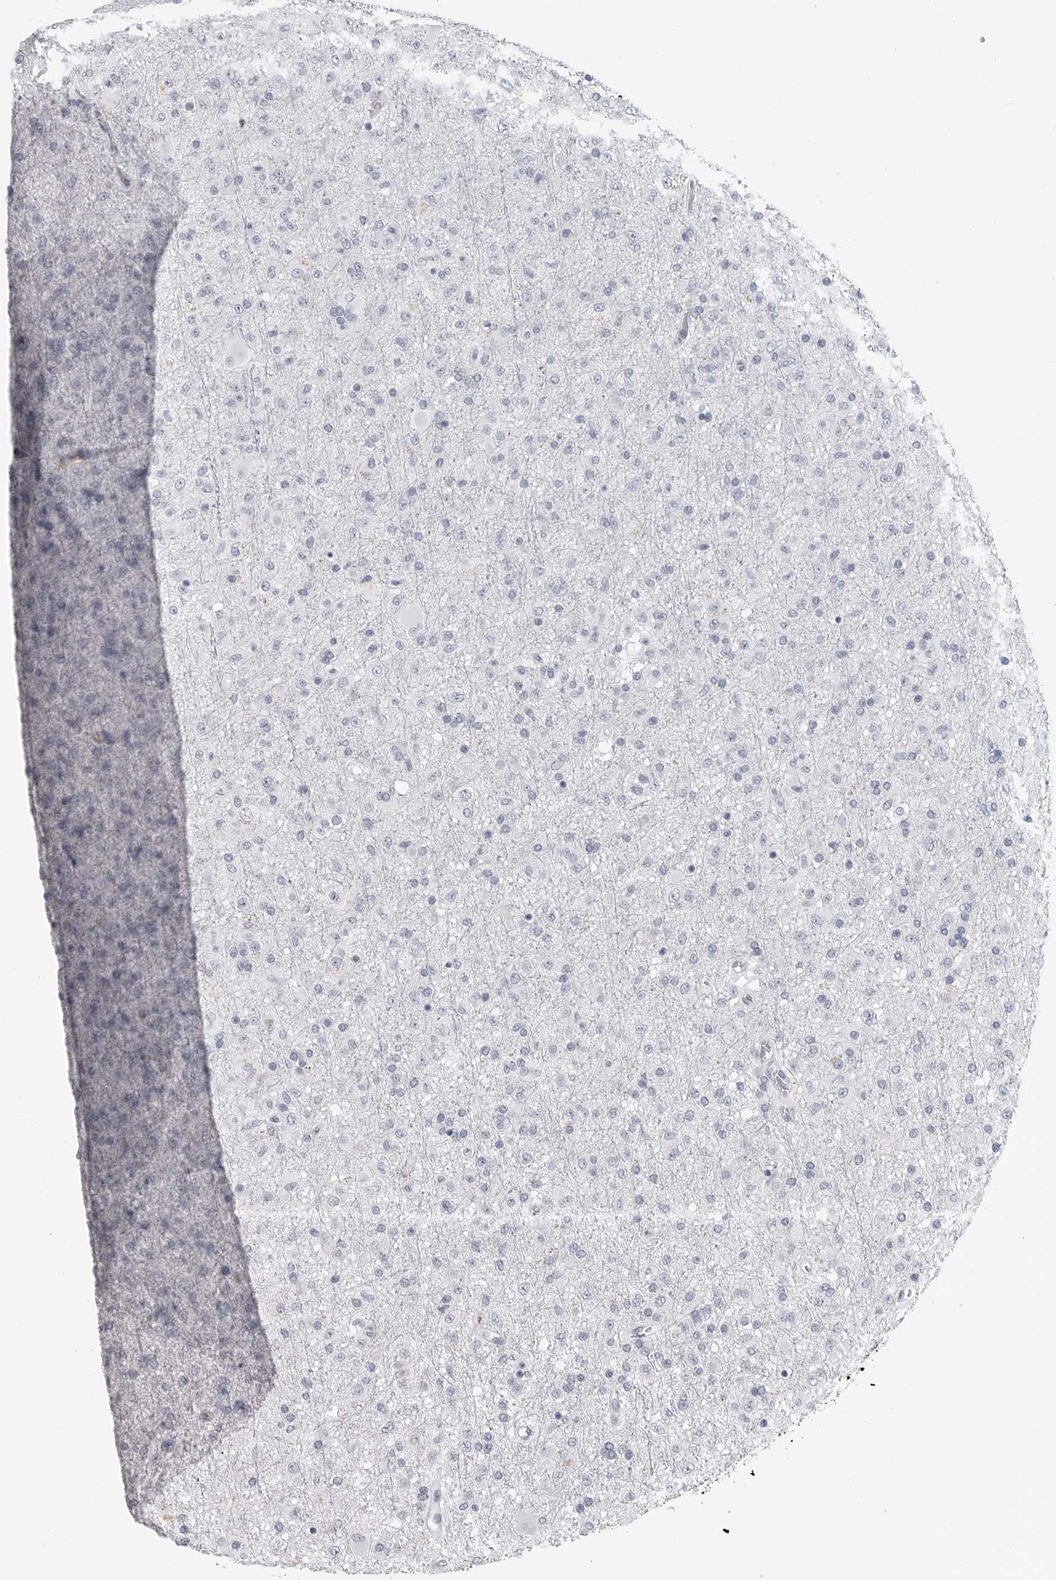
{"staining": {"intensity": "negative", "quantity": "none", "location": "none"}, "tissue": "glioma", "cell_type": "Tumor cells", "image_type": "cancer", "snomed": [{"axis": "morphology", "description": "Glioma, malignant, Low grade"}, {"axis": "topography", "description": "Brain"}], "caption": "DAB immunohistochemical staining of human glioma reveals no significant expression in tumor cells. Nuclei are stained in blue.", "gene": "AMPD1", "patient": {"sex": "male", "age": 65}}